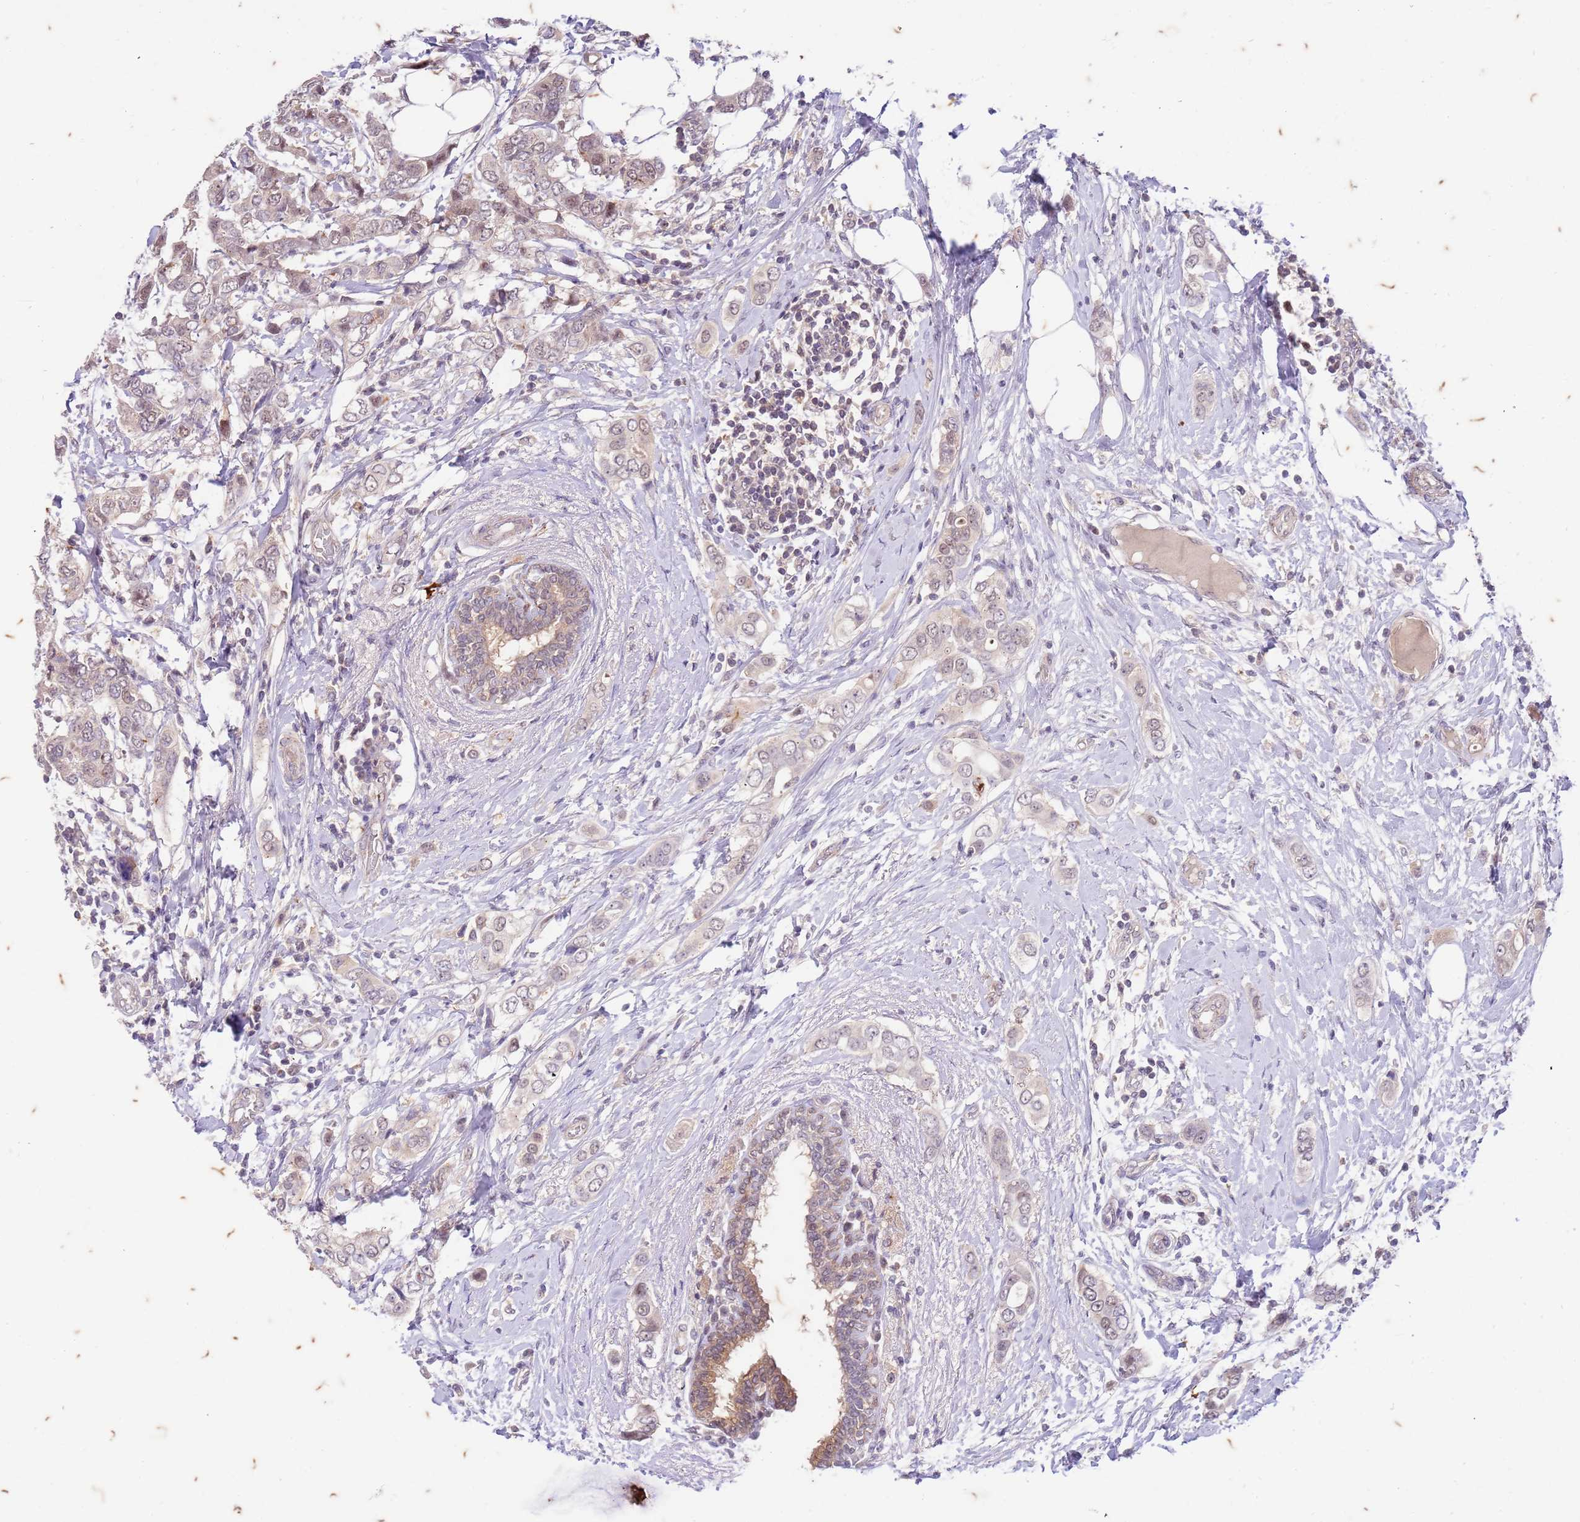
{"staining": {"intensity": "weak", "quantity": "25%-75%", "location": "nuclear"}, "tissue": "breast cancer", "cell_type": "Tumor cells", "image_type": "cancer", "snomed": [{"axis": "morphology", "description": "Lobular carcinoma"}, {"axis": "topography", "description": "Breast"}], "caption": "A brown stain labels weak nuclear positivity of a protein in human lobular carcinoma (breast) tumor cells.", "gene": "RAPGEF3", "patient": {"sex": "female", "age": 51}}